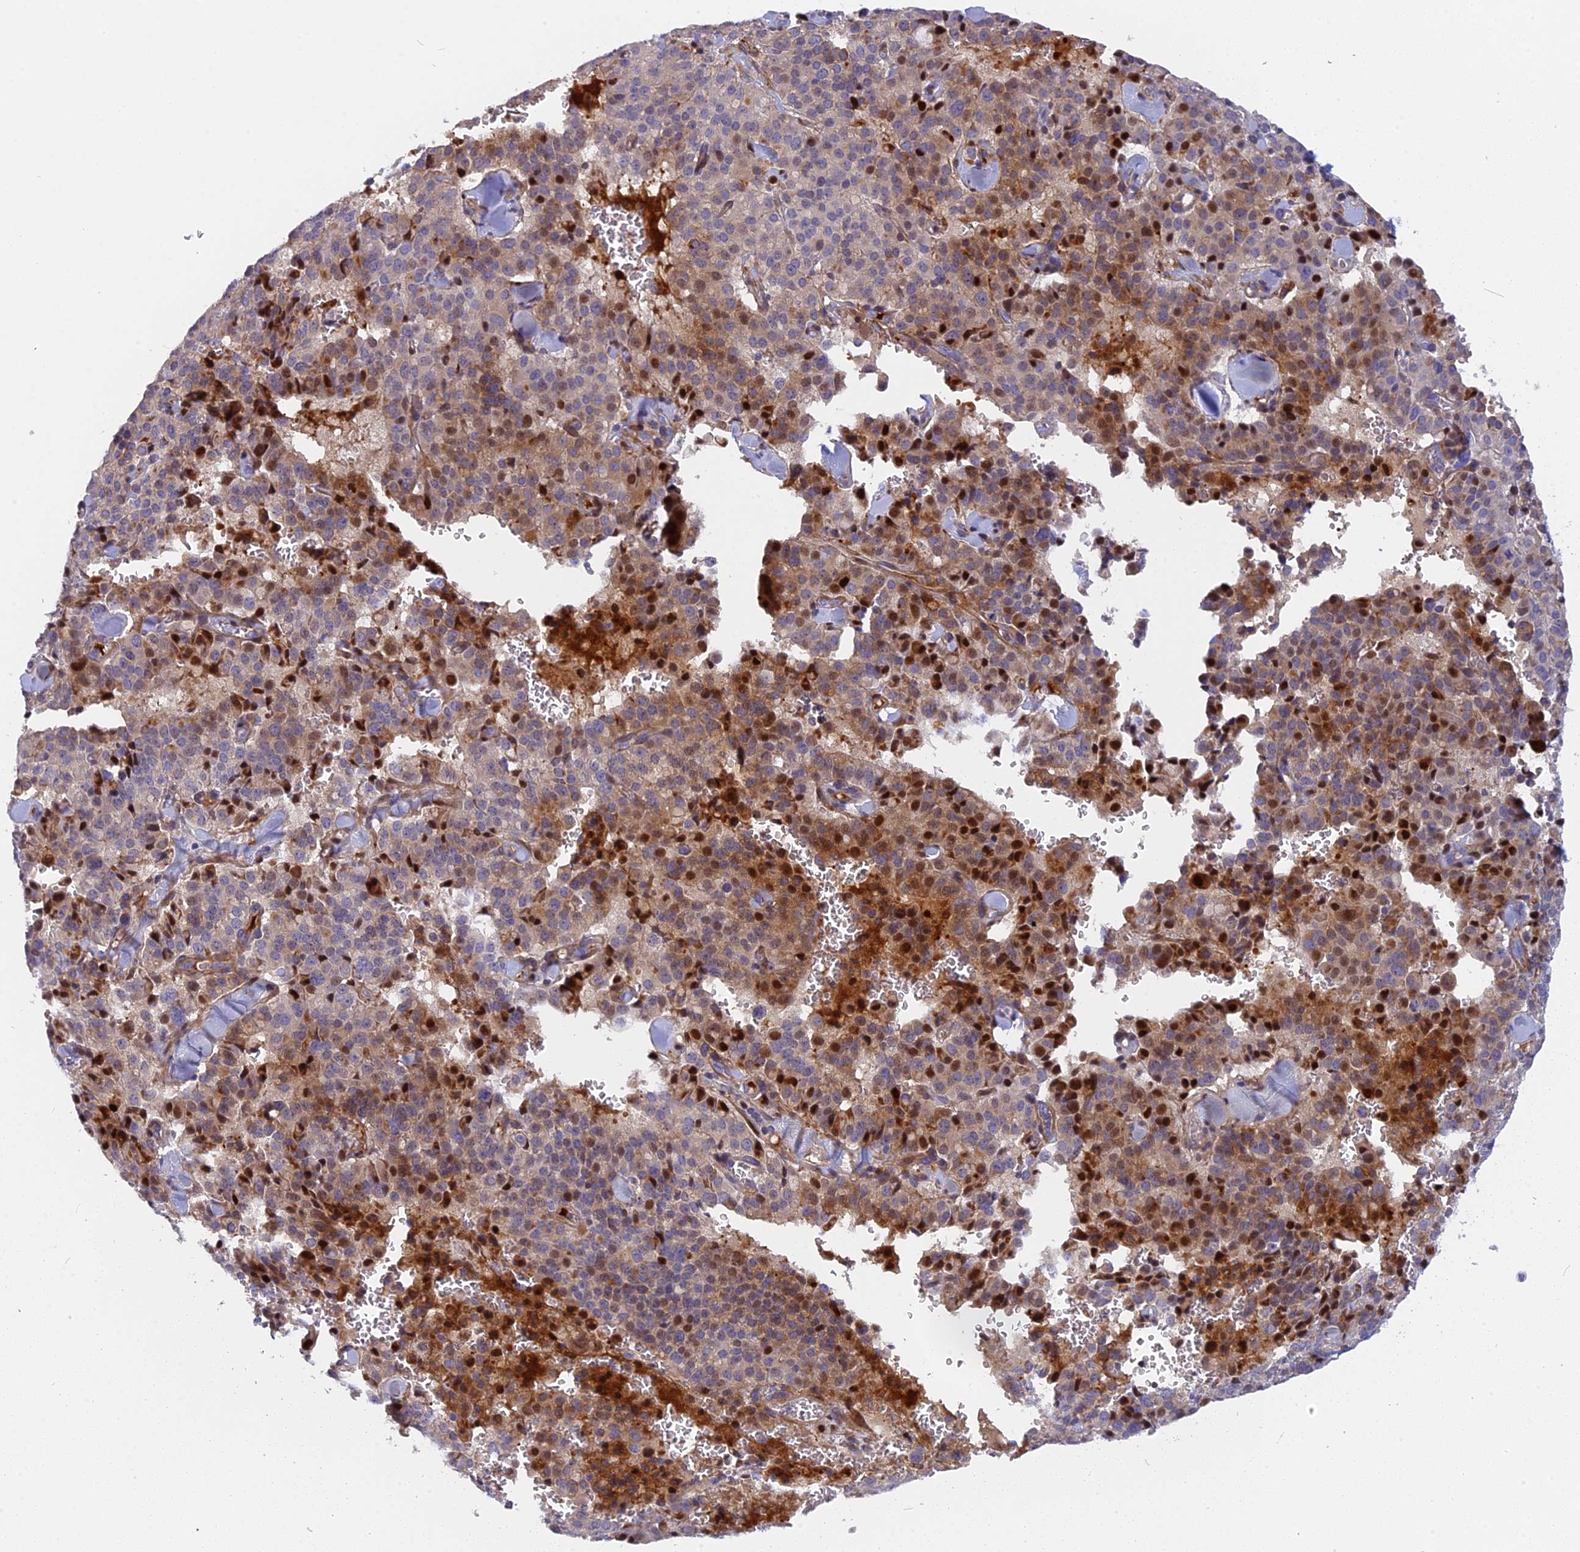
{"staining": {"intensity": "strong", "quantity": "25%-75%", "location": "cytoplasmic/membranous,nuclear"}, "tissue": "pancreatic cancer", "cell_type": "Tumor cells", "image_type": "cancer", "snomed": [{"axis": "morphology", "description": "Adenocarcinoma, NOS"}, {"axis": "topography", "description": "Pancreas"}], "caption": "DAB (3,3'-diaminobenzidine) immunohistochemical staining of pancreatic adenocarcinoma demonstrates strong cytoplasmic/membranous and nuclear protein staining in about 25%-75% of tumor cells.", "gene": "NKPD1", "patient": {"sex": "male", "age": 65}}